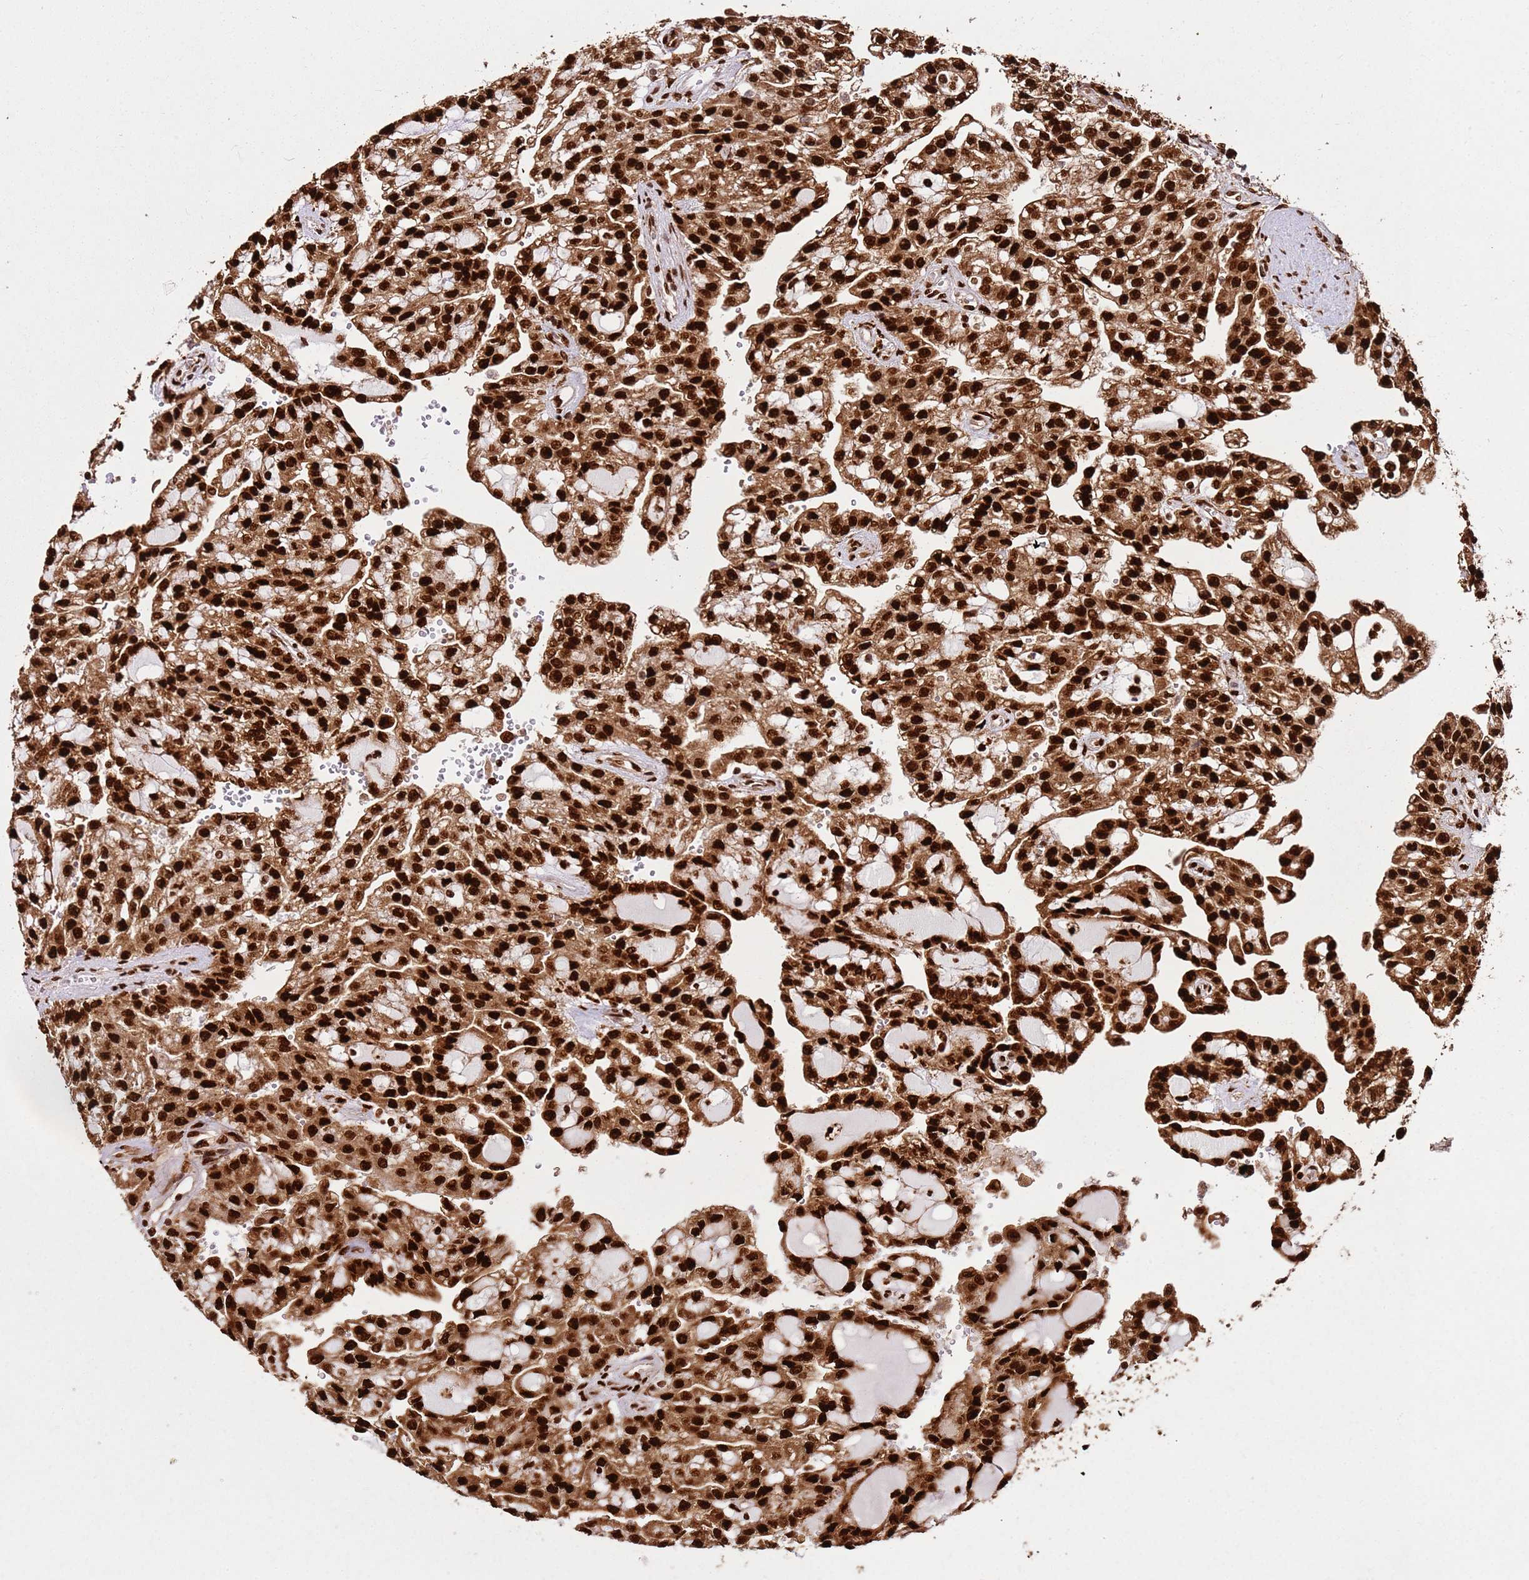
{"staining": {"intensity": "strong", "quantity": ">75%", "location": "cytoplasmic/membranous,nuclear"}, "tissue": "renal cancer", "cell_type": "Tumor cells", "image_type": "cancer", "snomed": [{"axis": "morphology", "description": "Adenocarcinoma, NOS"}, {"axis": "topography", "description": "Kidney"}], "caption": "Human renal cancer (adenocarcinoma) stained for a protein (brown) exhibits strong cytoplasmic/membranous and nuclear positive expression in approximately >75% of tumor cells.", "gene": "HNRNPAB", "patient": {"sex": "male", "age": 63}}